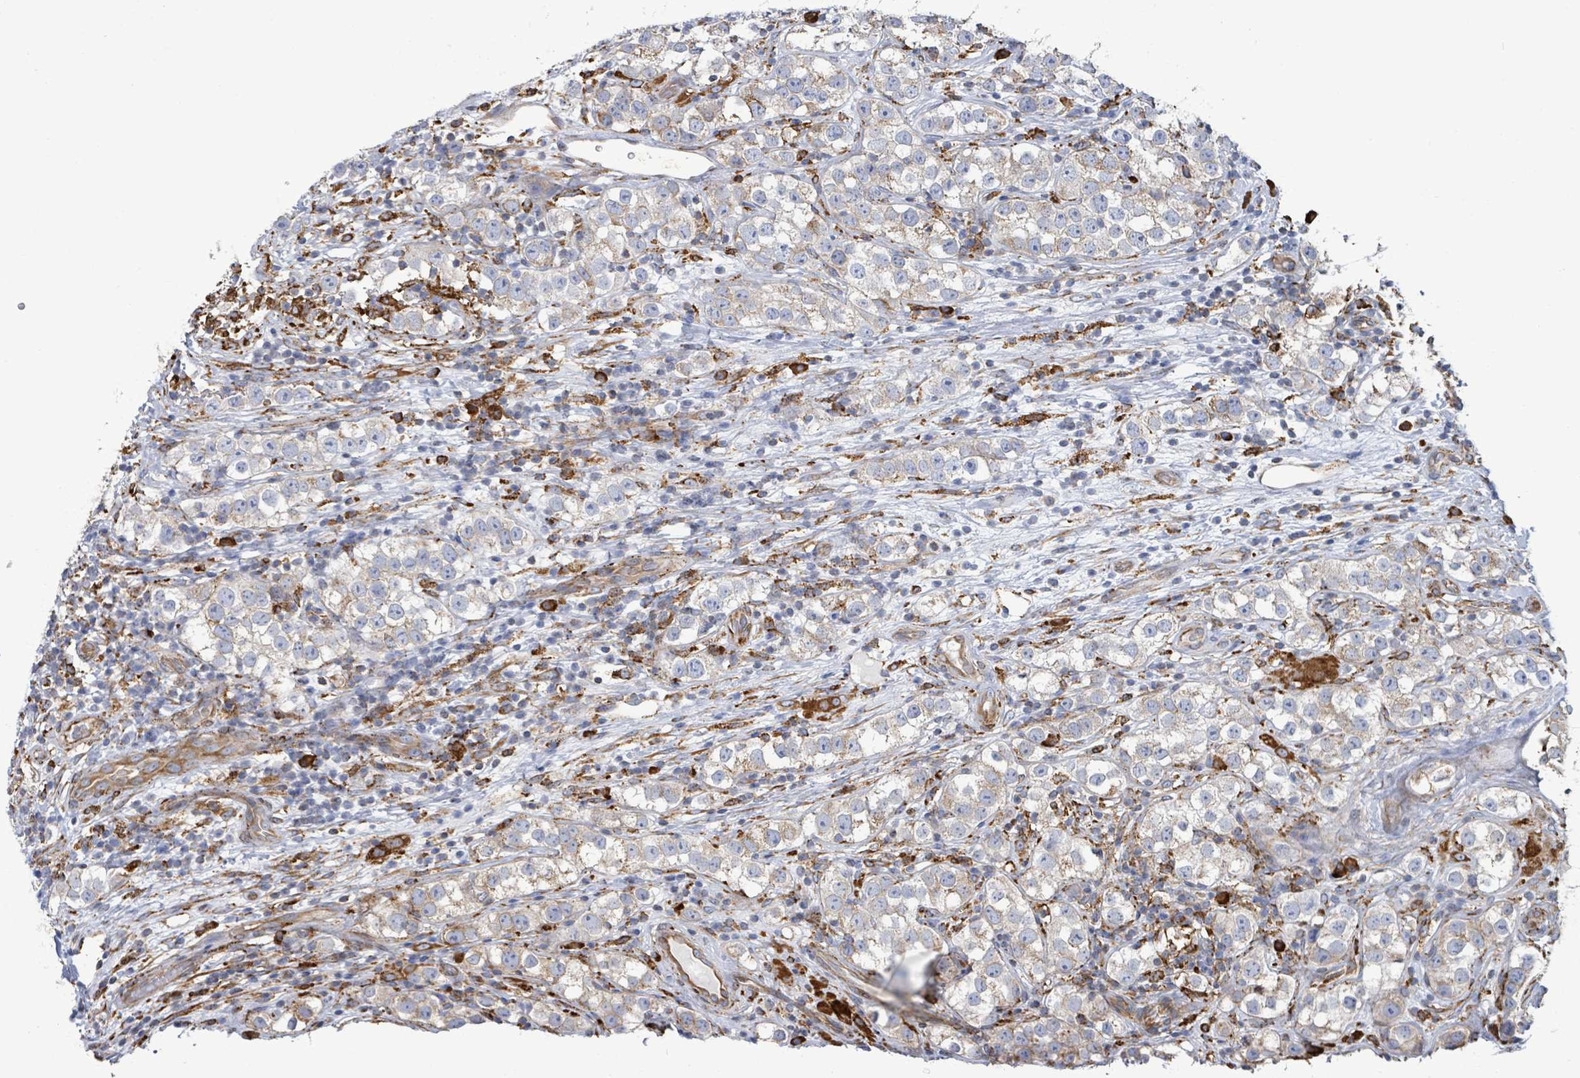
{"staining": {"intensity": "weak", "quantity": "25%-75%", "location": "cytoplasmic/membranous"}, "tissue": "testis cancer", "cell_type": "Tumor cells", "image_type": "cancer", "snomed": [{"axis": "morphology", "description": "Seminoma, NOS"}, {"axis": "topography", "description": "Testis"}], "caption": "Immunohistochemical staining of human testis seminoma demonstrates low levels of weak cytoplasmic/membranous positivity in about 25%-75% of tumor cells.", "gene": "RFPL4A", "patient": {"sex": "male", "age": 28}}